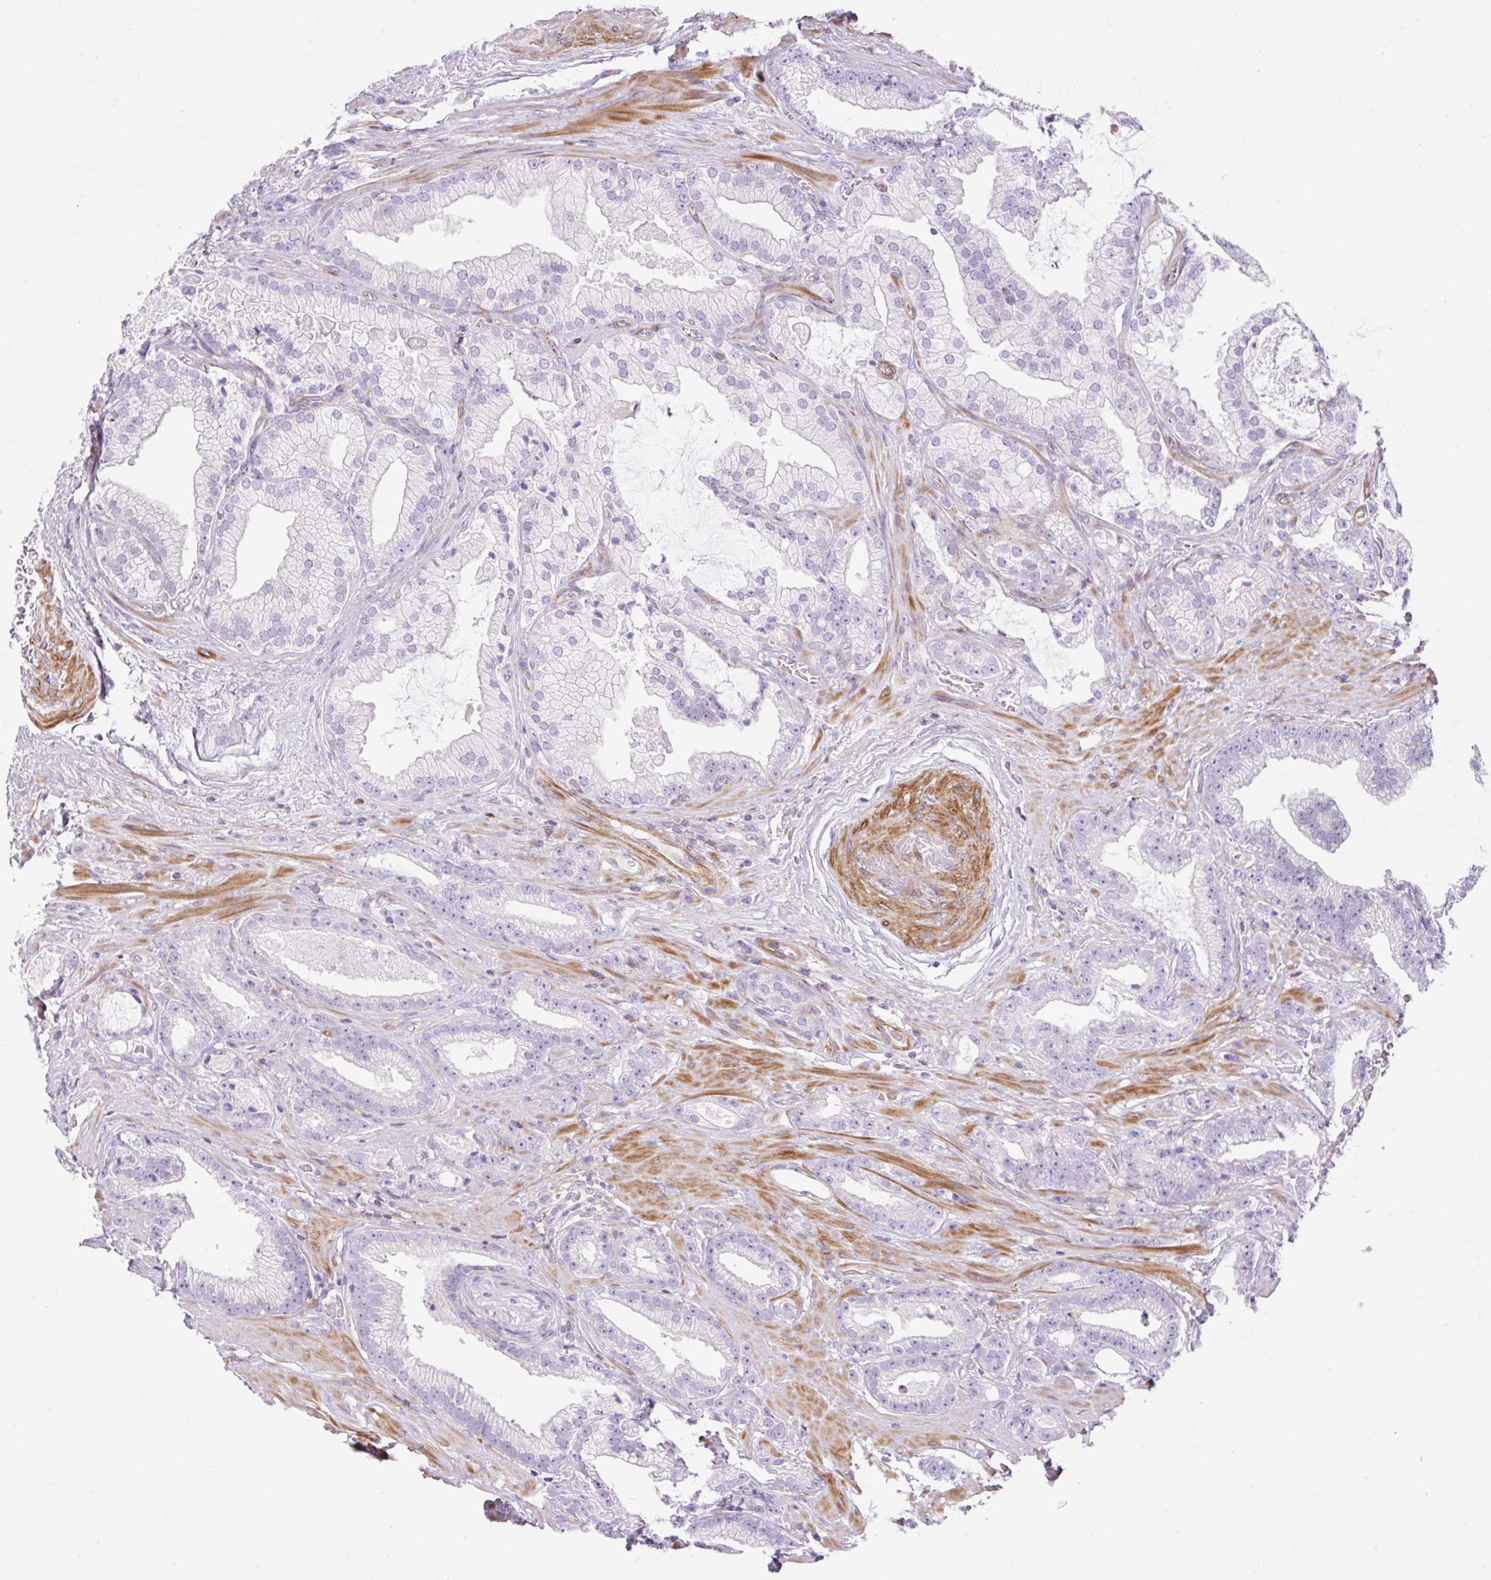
{"staining": {"intensity": "negative", "quantity": "none", "location": "none"}, "tissue": "prostate cancer", "cell_type": "Tumor cells", "image_type": "cancer", "snomed": [{"axis": "morphology", "description": "Adenocarcinoma, High grade"}, {"axis": "topography", "description": "Prostate"}], "caption": "Tumor cells show no significant protein positivity in prostate cancer (high-grade adenocarcinoma).", "gene": "CORO7-PAM16", "patient": {"sex": "male", "age": 68}}